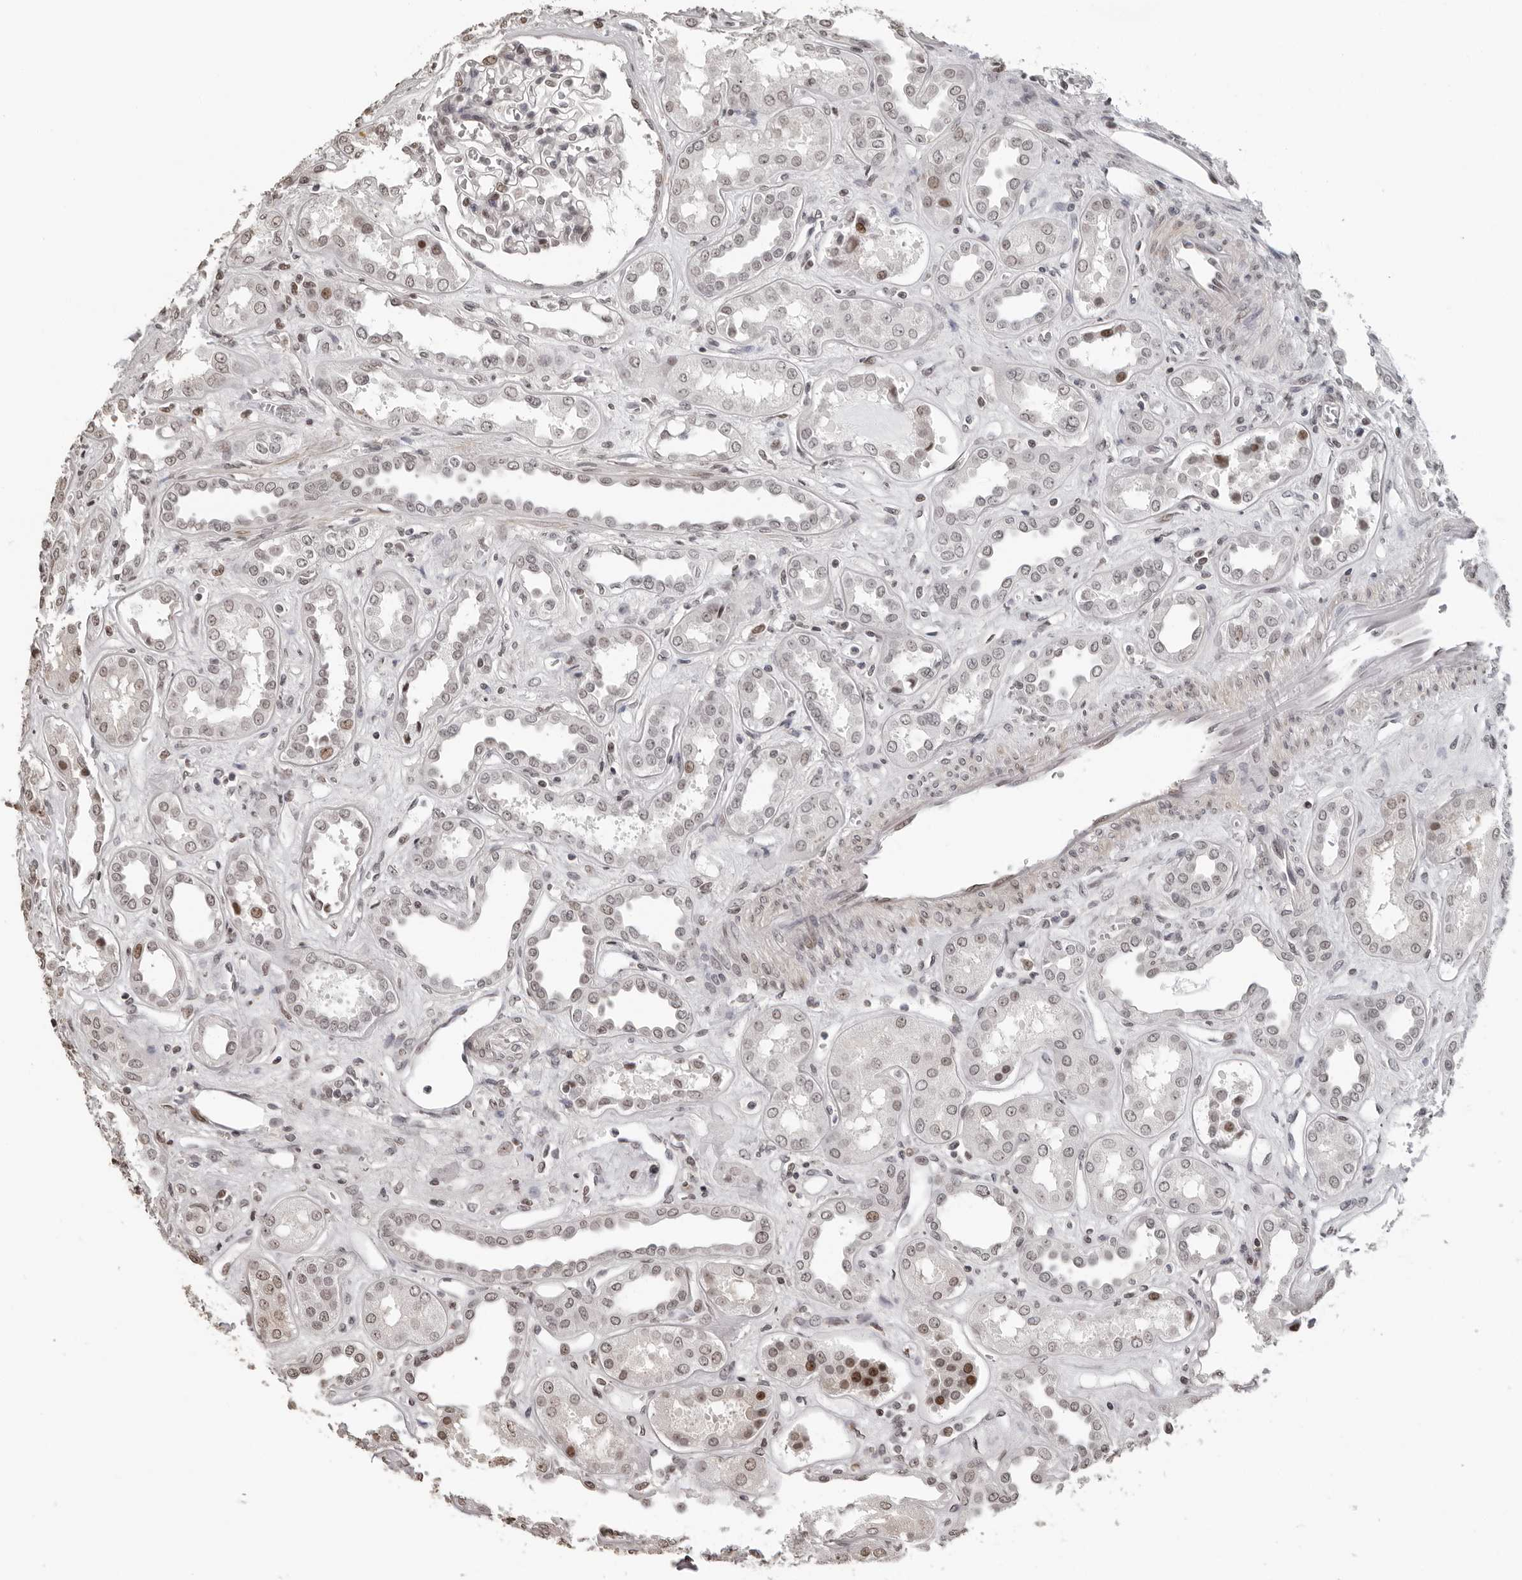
{"staining": {"intensity": "weak", "quantity": "<25%", "location": "nuclear"}, "tissue": "kidney", "cell_type": "Cells in glomeruli", "image_type": "normal", "snomed": [{"axis": "morphology", "description": "Normal tissue, NOS"}, {"axis": "topography", "description": "Kidney"}], "caption": "The image reveals no staining of cells in glomeruli in benign kidney.", "gene": "ORC1", "patient": {"sex": "male", "age": 59}}